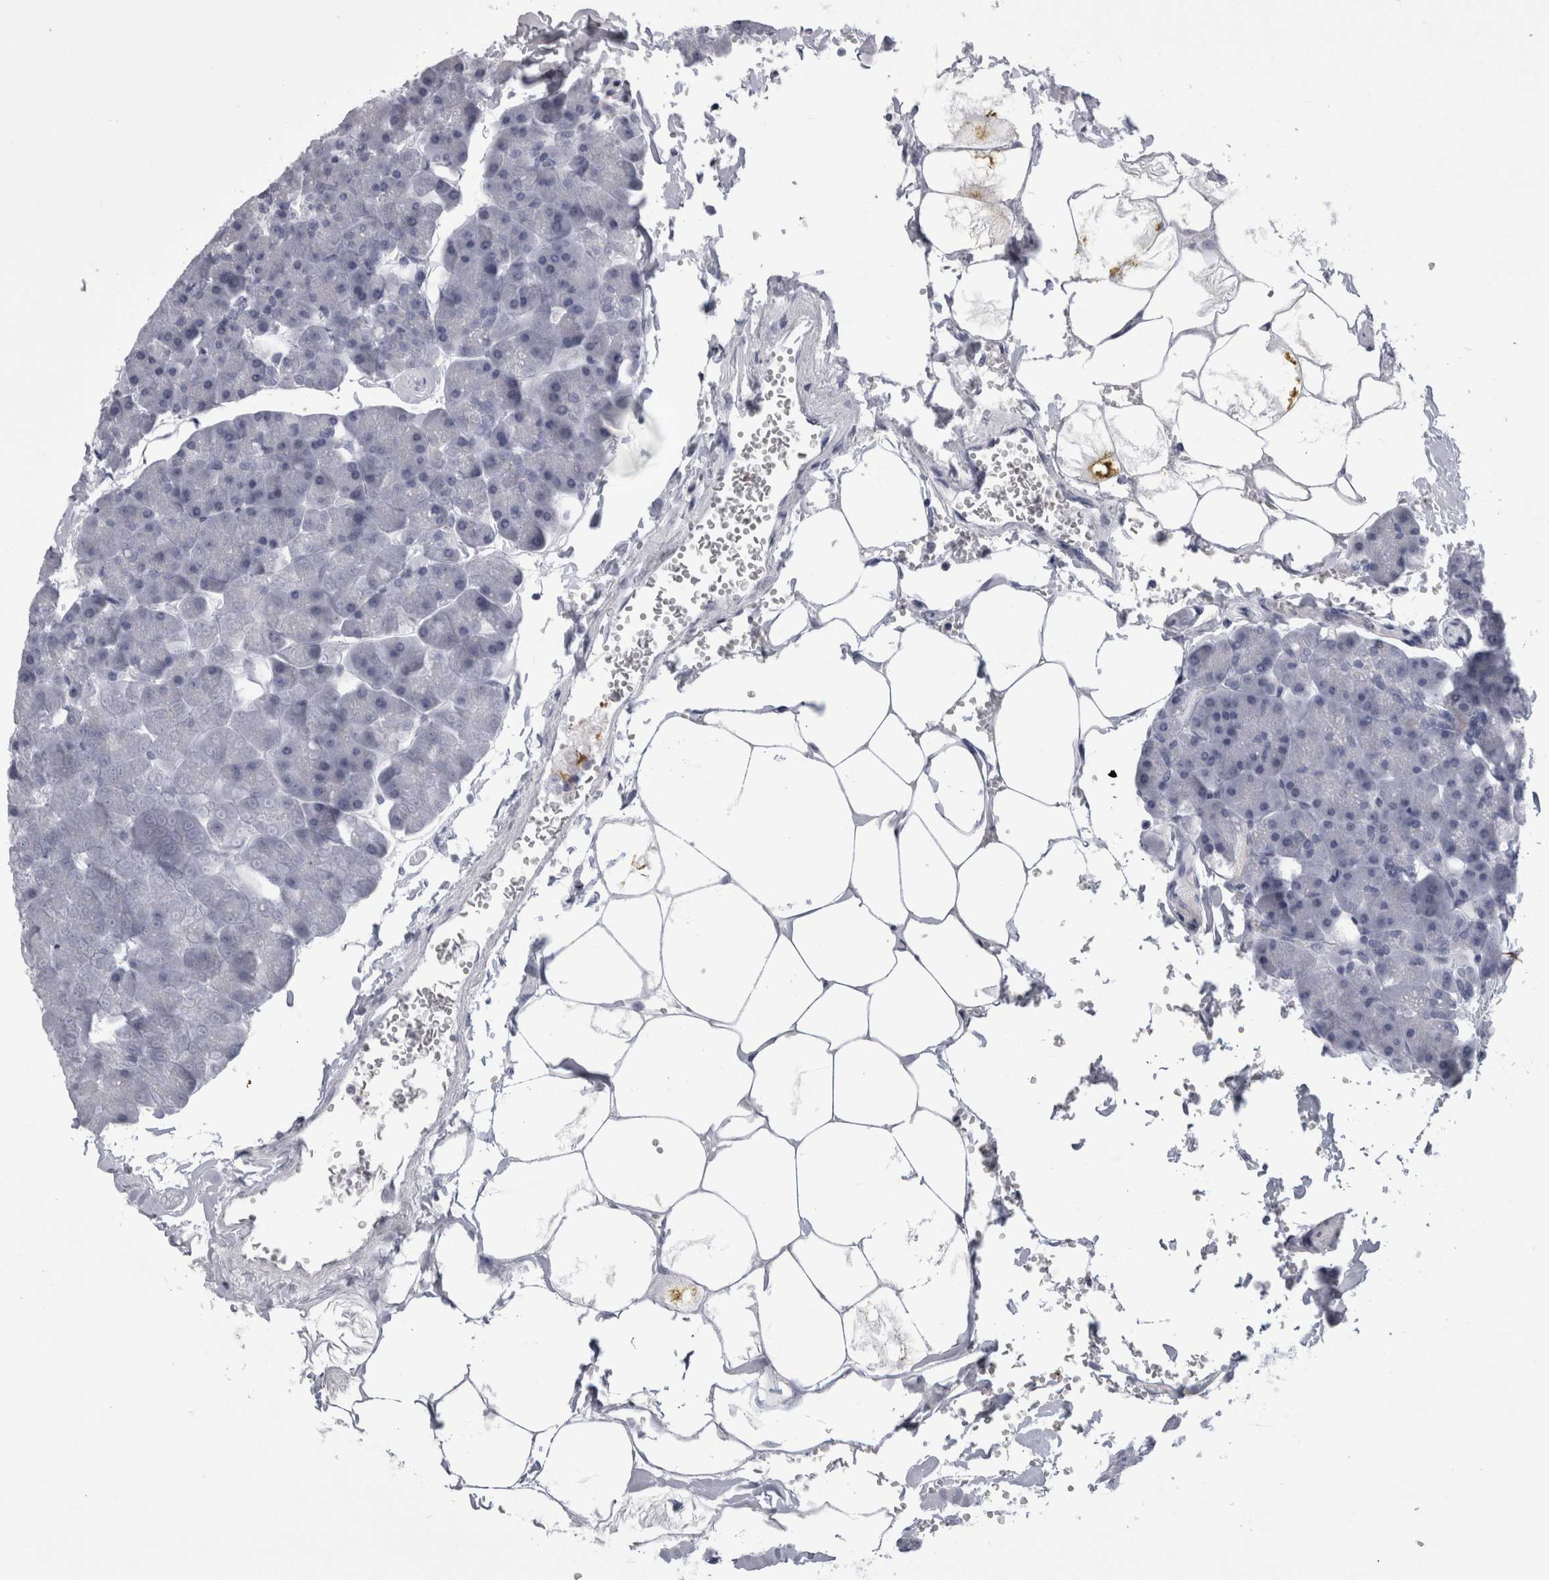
{"staining": {"intensity": "negative", "quantity": "none", "location": "none"}, "tissue": "pancreas", "cell_type": "Exocrine glandular cells", "image_type": "normal", "snomed": [{"axis": "morphology", "description": "Normal tissue, NOS"}, {"axis": "topography", "description": "Pancreas"}], "caption": "The immunohistochemistry (IHC) image has no significant staining in exocrine glandular cells of pancreas. Brightfield microscopy of immunohistochemistry (IHC) stained with DAB (3,3'-diaminobenzidine) (brown) and hematoxylin (blue), captured at high magnification.", "gene": "ALDH8A1", "patient": {"sex": "male", "age": 35}}